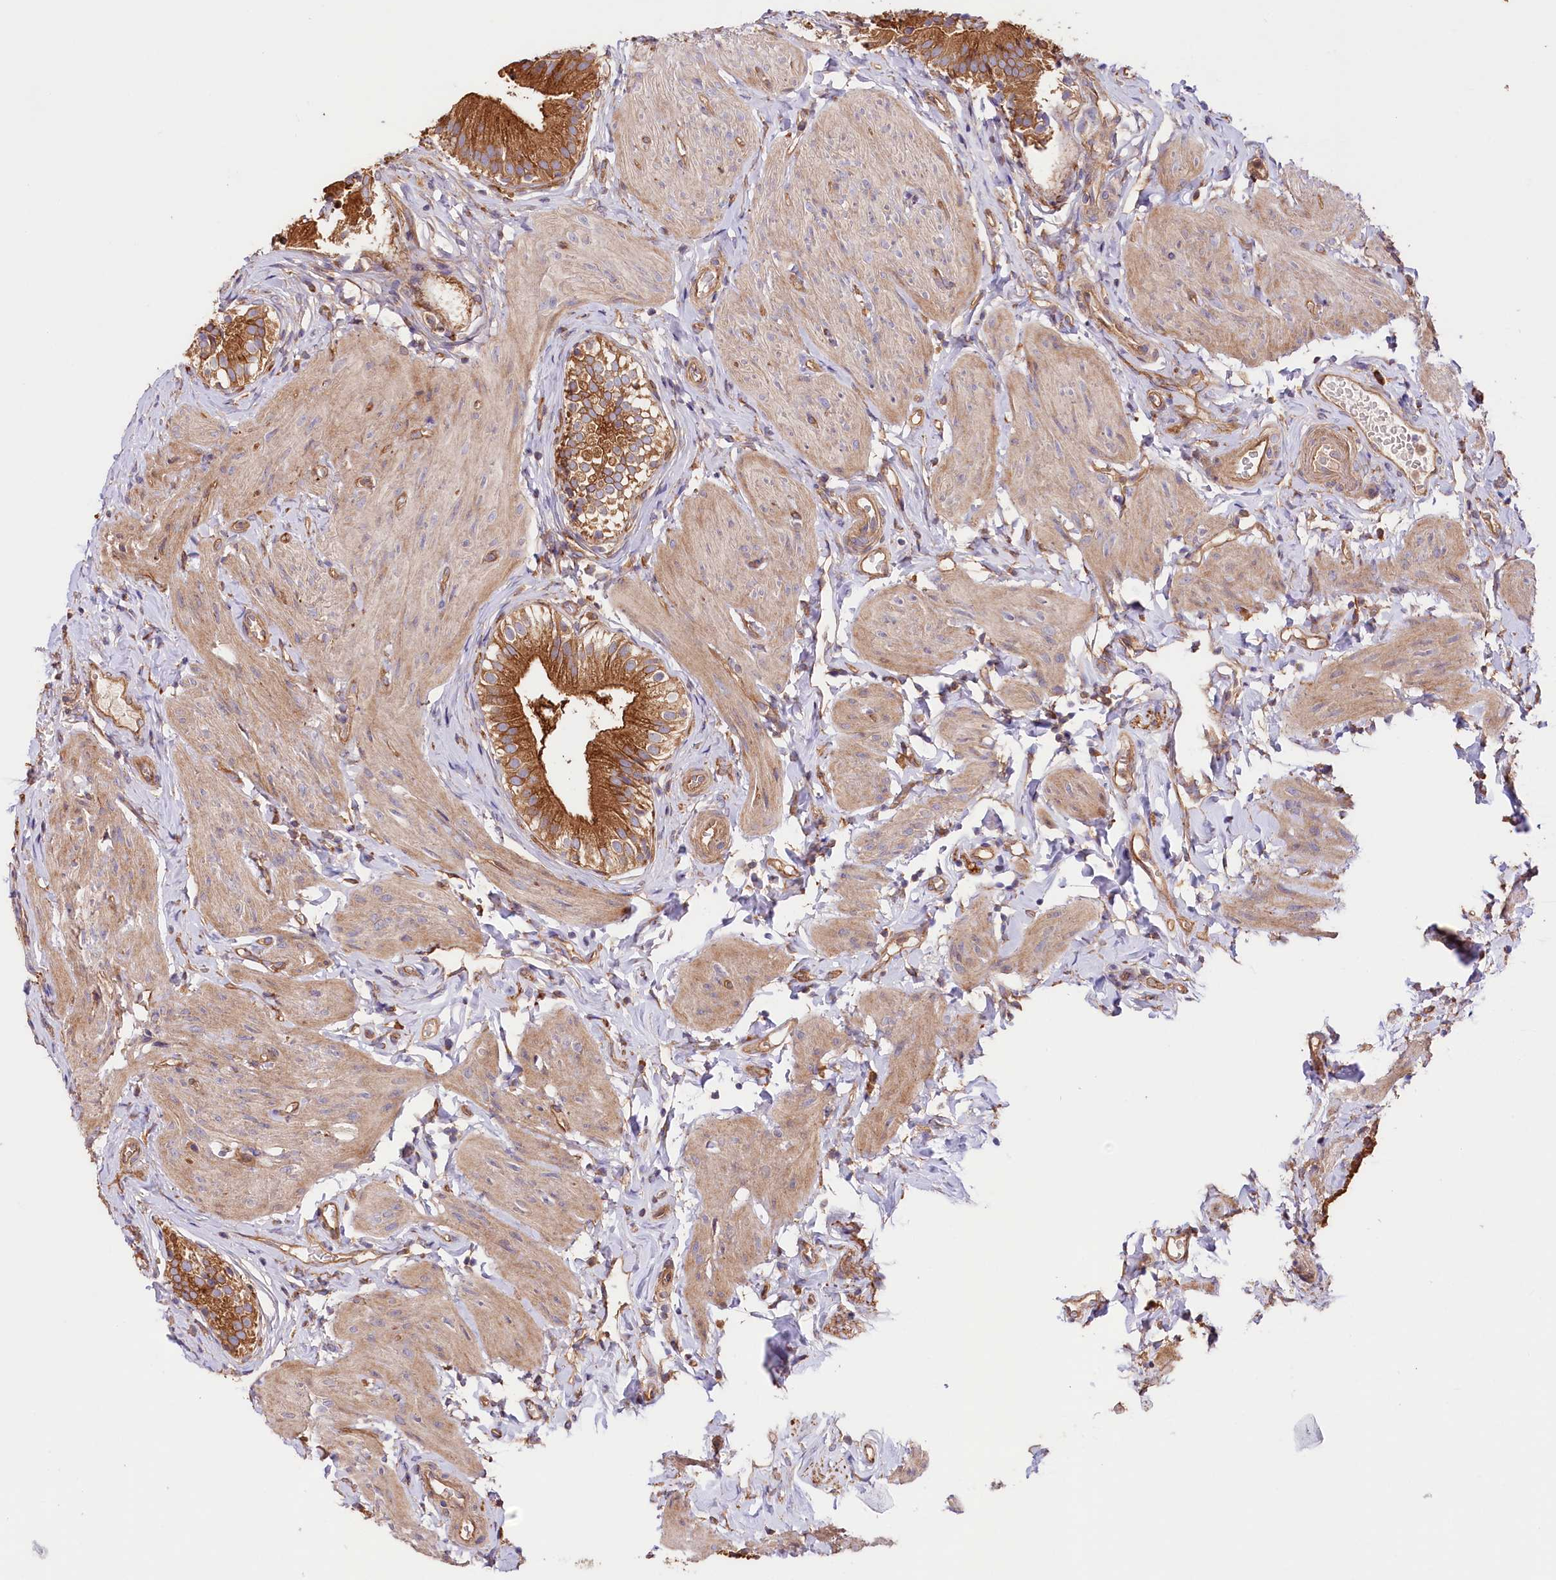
{"staining": {"intensity": "strong", "quantity": ">75%", "location": "cytoplasmic/membranous"}, "tissue": "gallbladder", "cell_type": "Glandular cells", "image_type": "normal", "snomed": [{"axis": "morphology", "description": "Normal tissue, NOS"}, {"axis": "topography", "description": "Gallbladder"}], "caption": "Glandular cells show strong cytoplasmic/membranous expression in about >75% of cells in normal gallbladder. The staining was performed using DAB (3,3'-diaminobenzidine), with brown indicating positive protein expression. Nuclei are stained blue with hematoxylin.", "gene": "CEP295", "patient": {"sex": "female", "age": 47}}